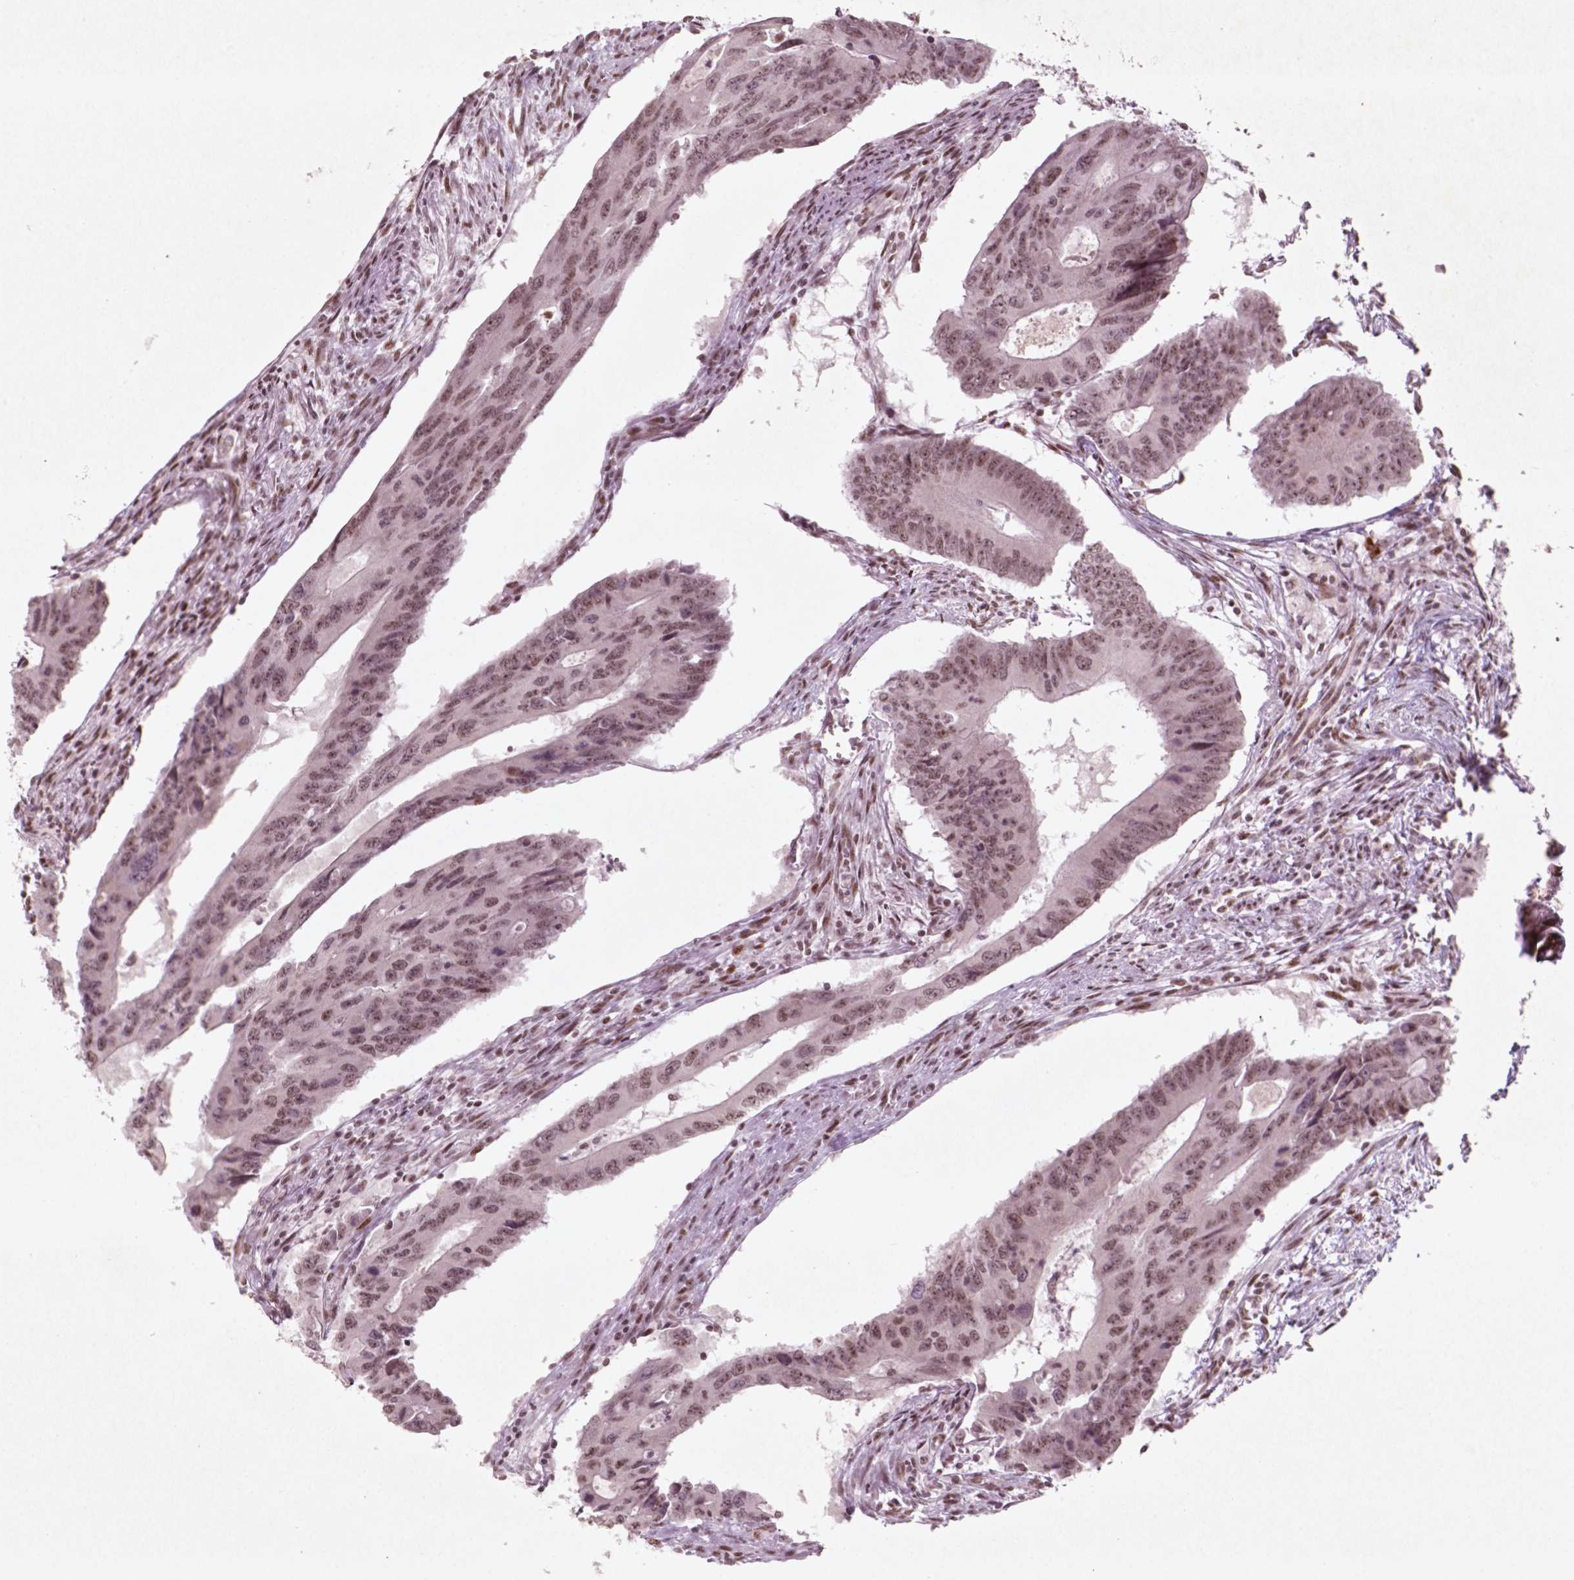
{"staining": {"intensity": "moderate", "quantity": ">75%", "location": "nuclear"}, "tissue": "colorectal cancer", "cell_type": "Tumor cells", "image_type": "cancer", "snomed": [{"axis": "morphology", "description": "Adenocarcinoma, NOS"}, {"axis": "topography", "description": "Colon"}], "caption": "A photomicrograph showing moderate nuclear positivity in about >75% of tumor cells in colorectal adenocarcinoma, as visualized by brown immunohistochemical staining.", "gene": "HMG20B", "patient": {"sex": "male", "age": 53}}